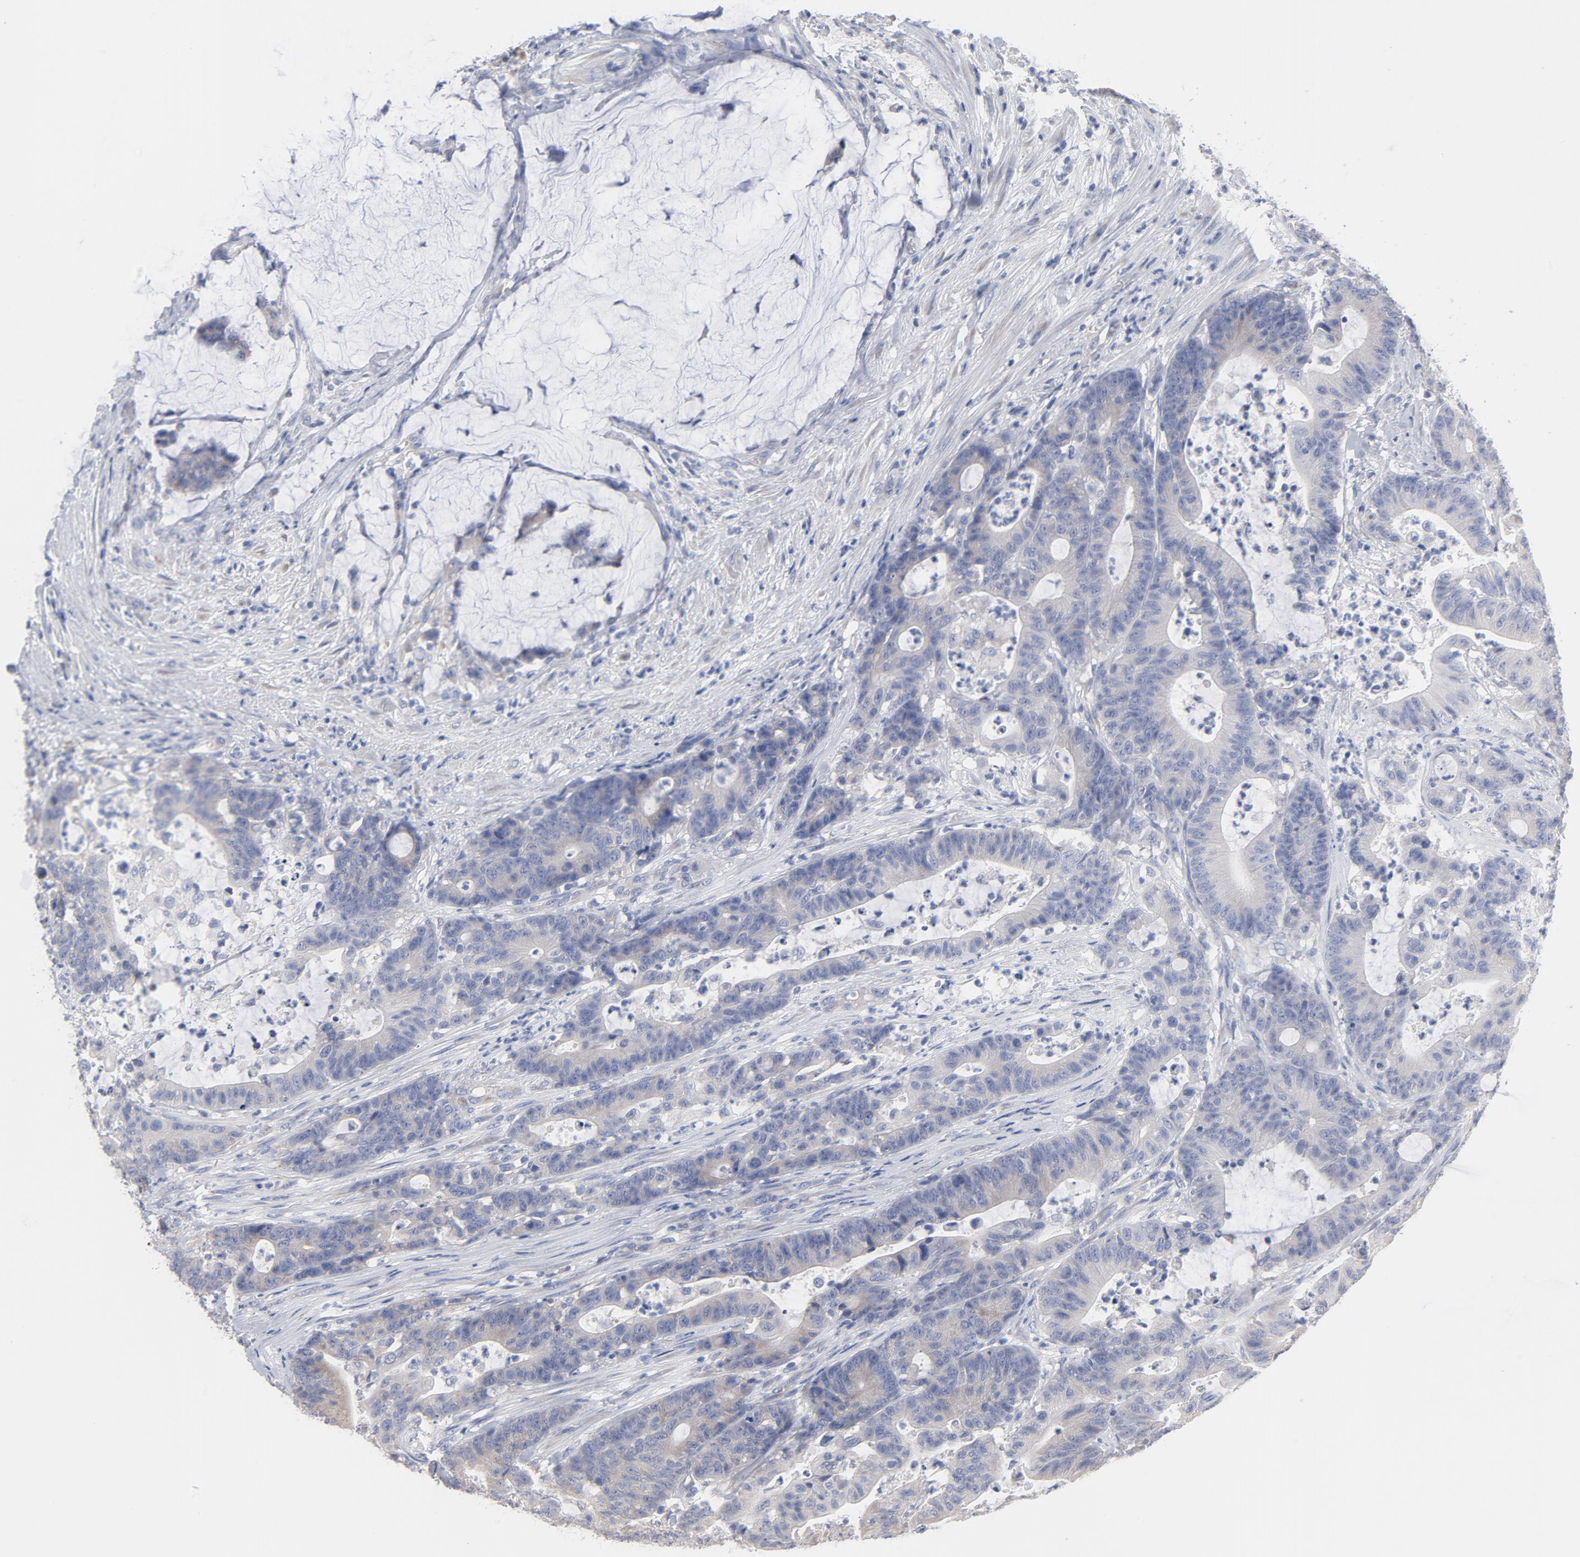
{"staining": {"intensity": "weak", "quantity": "<25%", "location": "cytoplasmic/membranous"}, "tissue": "colorectal cancer", "cell_type": "Tumor cells", "image_type": "cancer", "snomed": [{"axis": "morphology", "description": "Adenocarcinoma, NOS"}, {"axis": "topography", "description": "Colon"}], "caption": "IHC image of human colorectal cancer (adenocarcinoma) stained for a protein (brown), which reveals no staining in tumor cells.", "gene": "CPE", "patient": {"sex": "female", "age": 84}}